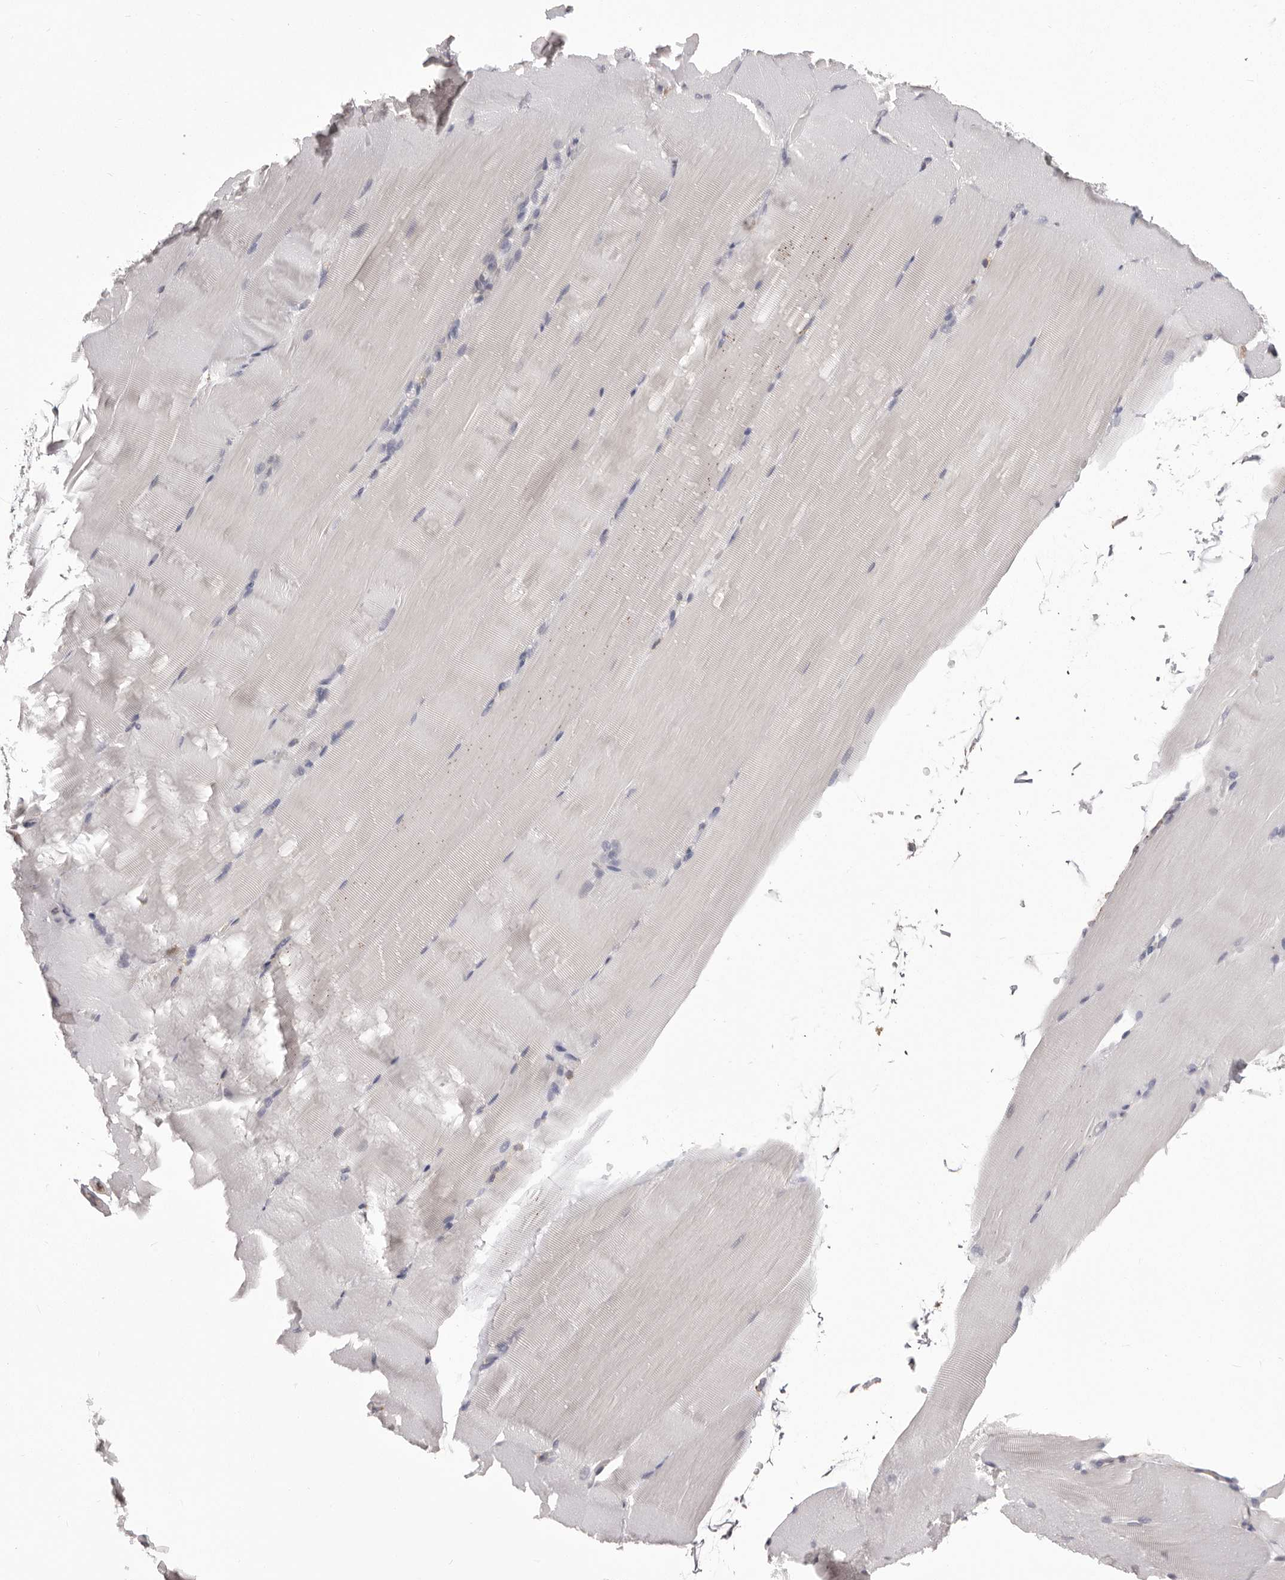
{"staining": {"intensity": "negative", "quantity": "none", "location": "none"}, "tissue": "skeletal muscle", "cell_type": "Myocytes", "image_type": "normal", "snomed": [{"axis": "morphology", "description": "Normal tissue, NOS"}, {"axis": "topography", "description": "Skeletal muscle"}, {"axis": "topography", "description": "Parathyroid gland"}], "caption": "Immunohistochemistry (IHC) photomicrograph of normal human skeletal muscle stained for a protein (brown), which displays no staining in myocytes. (DAB immunohistochemistry (IHC) with hematoxylin counter stain).", "gene": "QRSL1", "patient": {"sex": "female", "age": 37}}